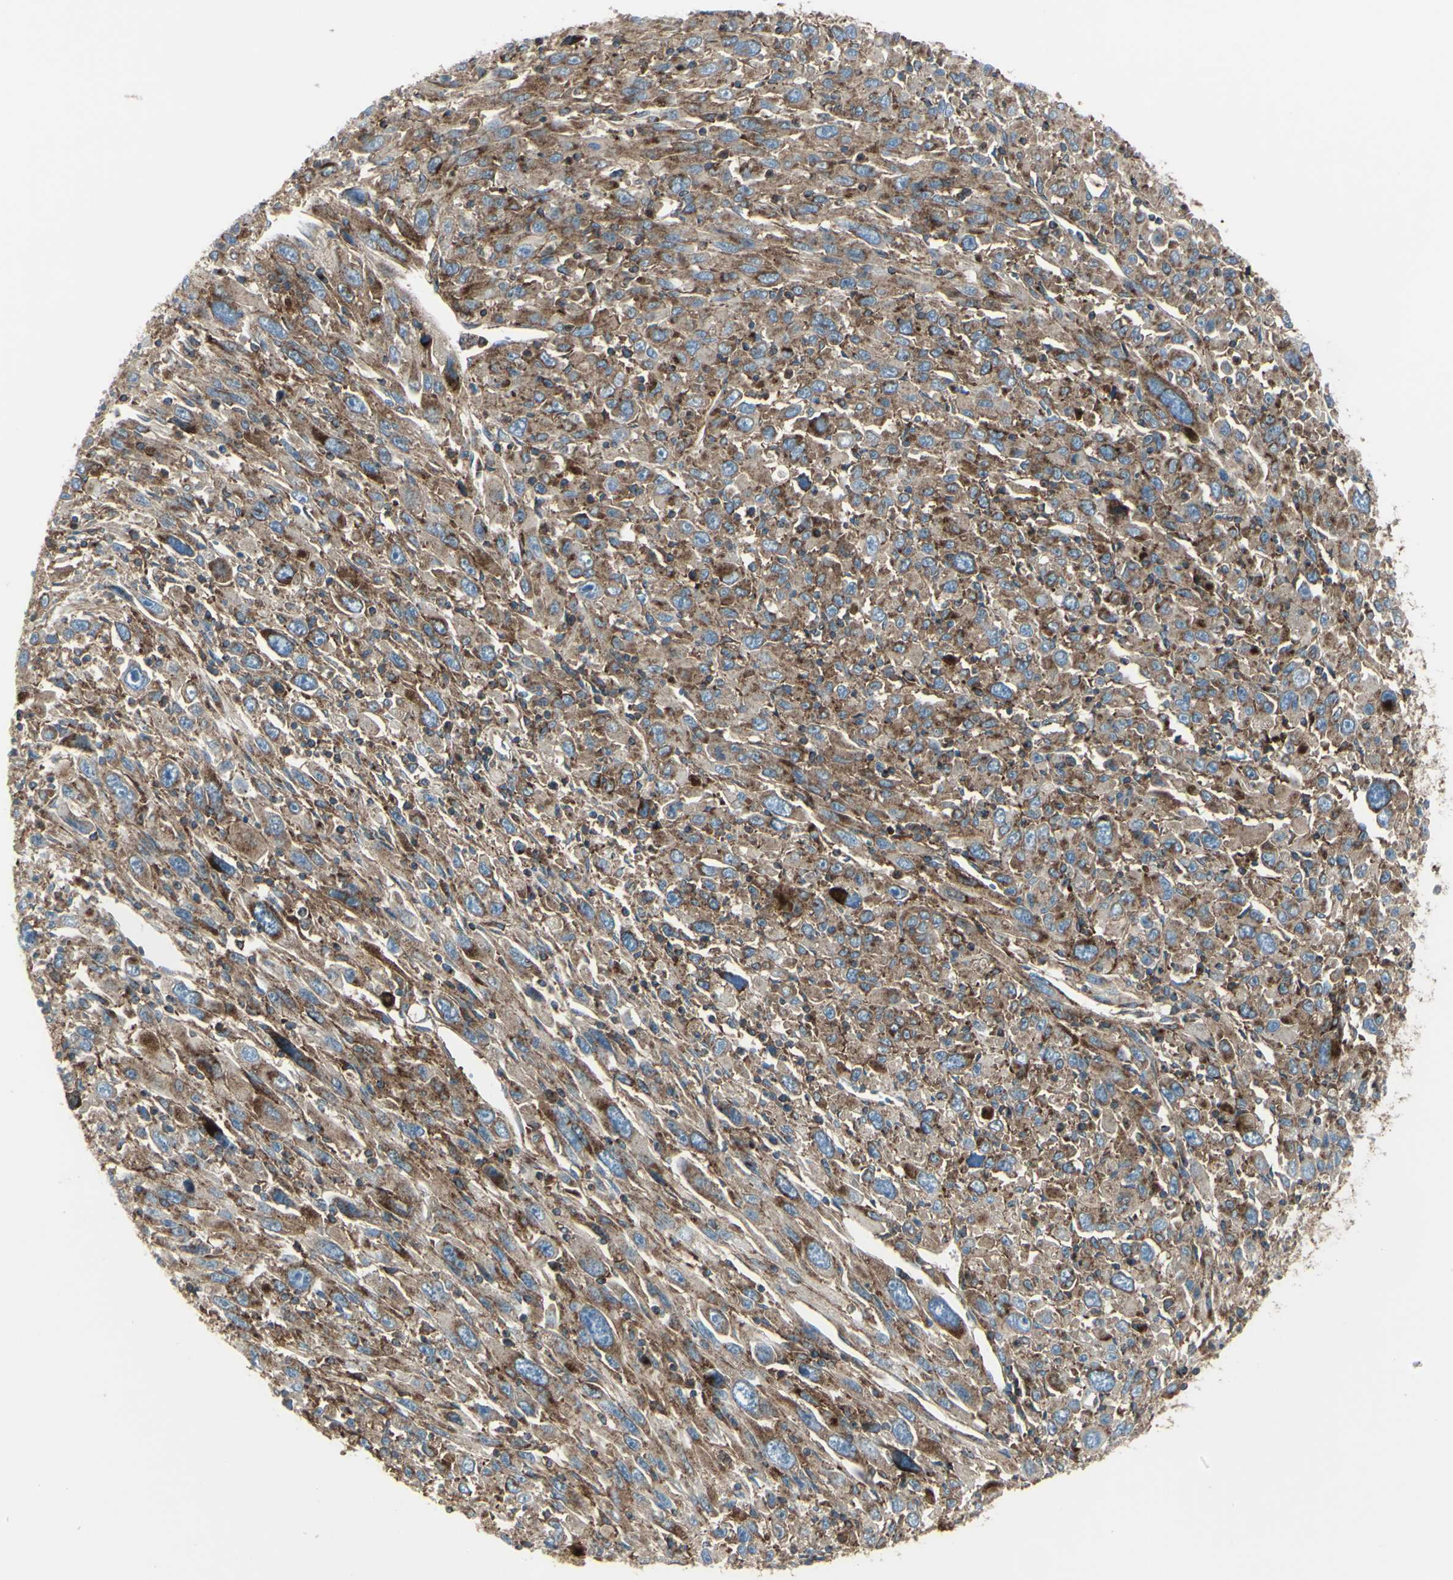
{"staining": {"intensity": "moderate", "quantity": ">75%", "location": "cytoplasmic/membranous"}, "tissue": "melanoma", "cell_type": "Tumor cells", "image_type": "cancer", "snomed": [{"axis": "morphology", "description": "Malignant melanoma, Metastatic site"}, {"axis": "topography", "description": "Skin"}], "caption": "IHC (DAB) staining of human melanoma reveals moderate cytoplasmic/membranous protein expression in approximately >75% of tumor cells.", "gene": "NAPA", "patient": {"sex": "female", "age": 56}}